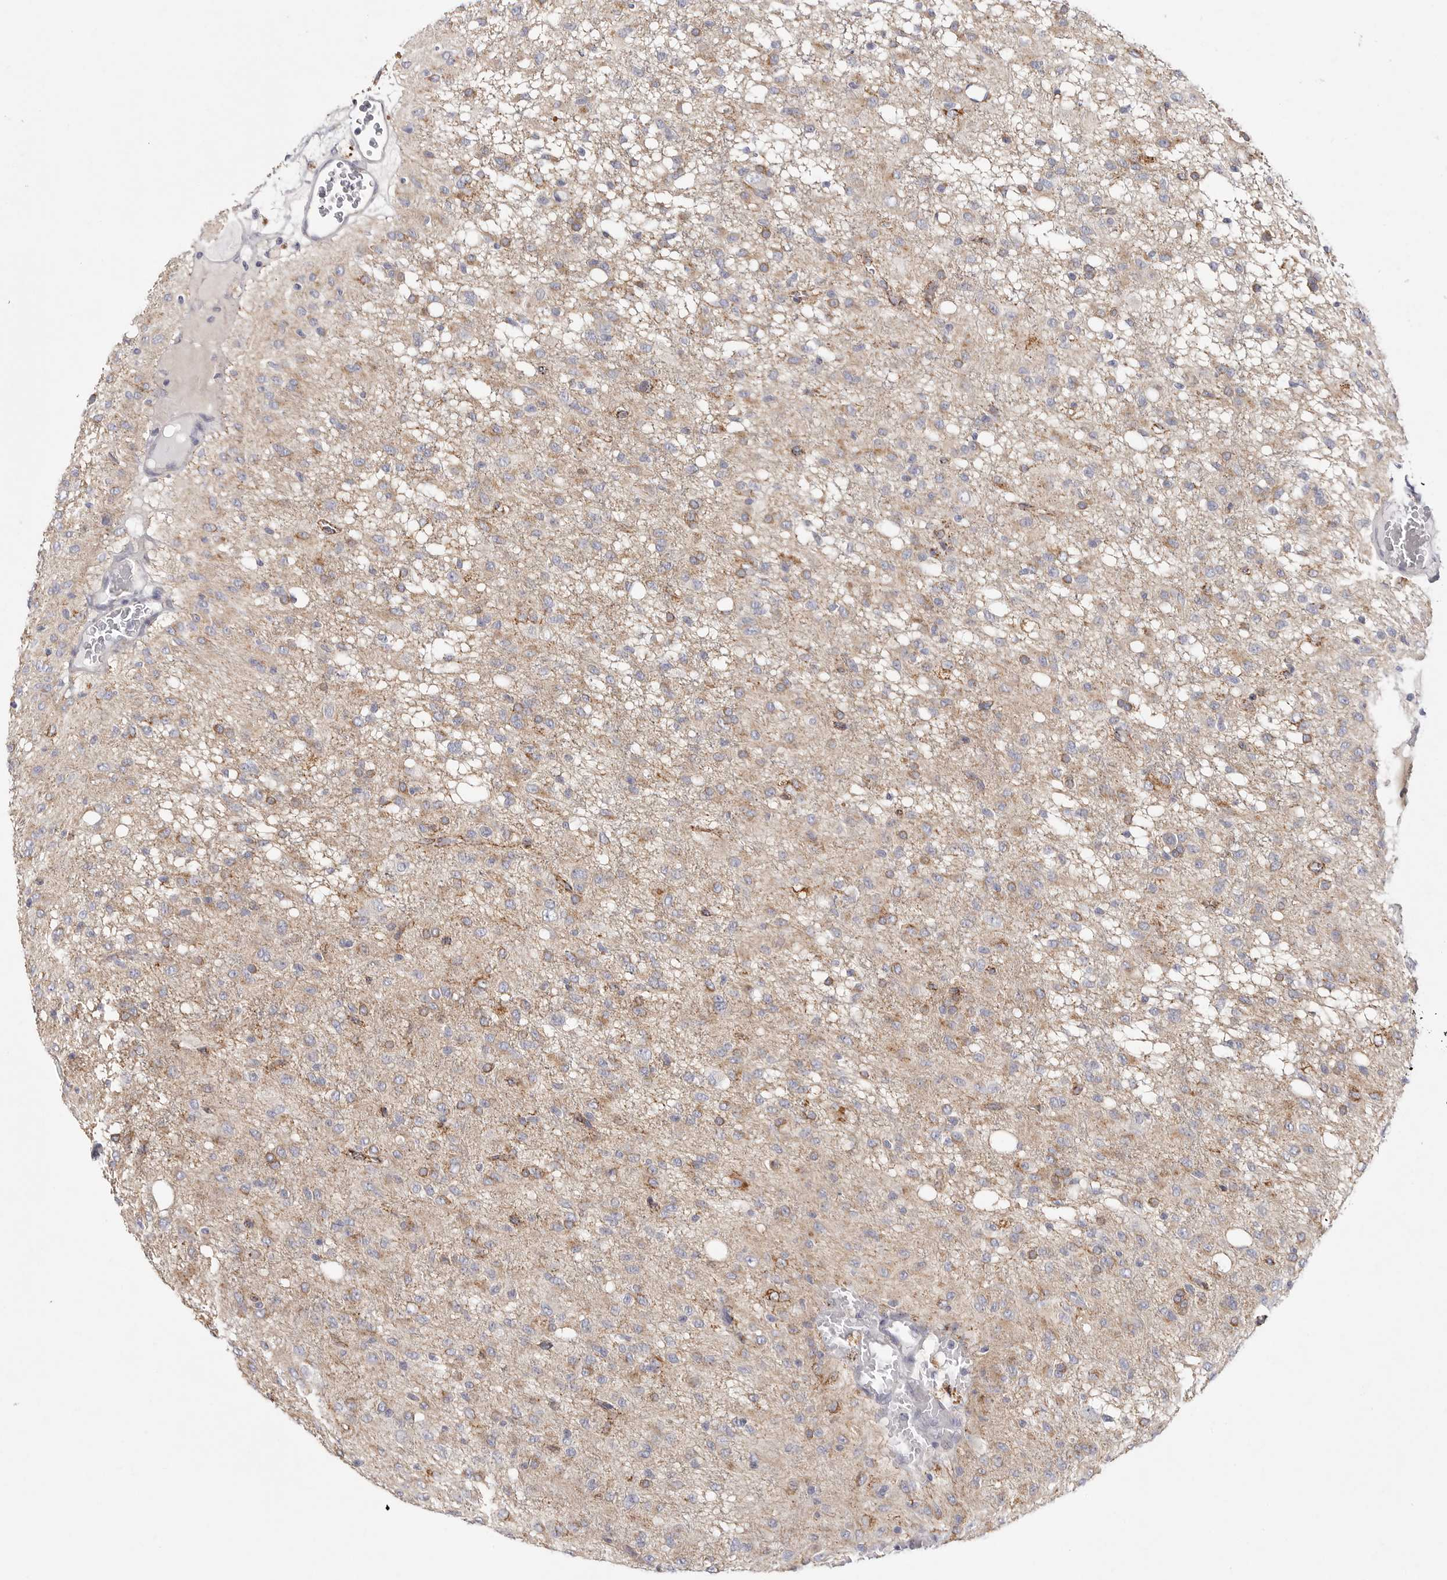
{"staining": {"intensity": "weak", "quantity": "<25%", "location": "cytoplasmic/membranous"}, "tissue": "glioma", "cell_type": "Tumor cells", "image_type": "cancer", "snomed": [{"axis": "morphology", "description": "Glioma, malignant, High grade"}, {"axis": "topography", "description": "Brain"}], "caption": "The micrograph demonstrates no significant positivity in tumor cells of glioma.", "gene": "ELP3", "patient": {"sex": "female", "age": 59}}